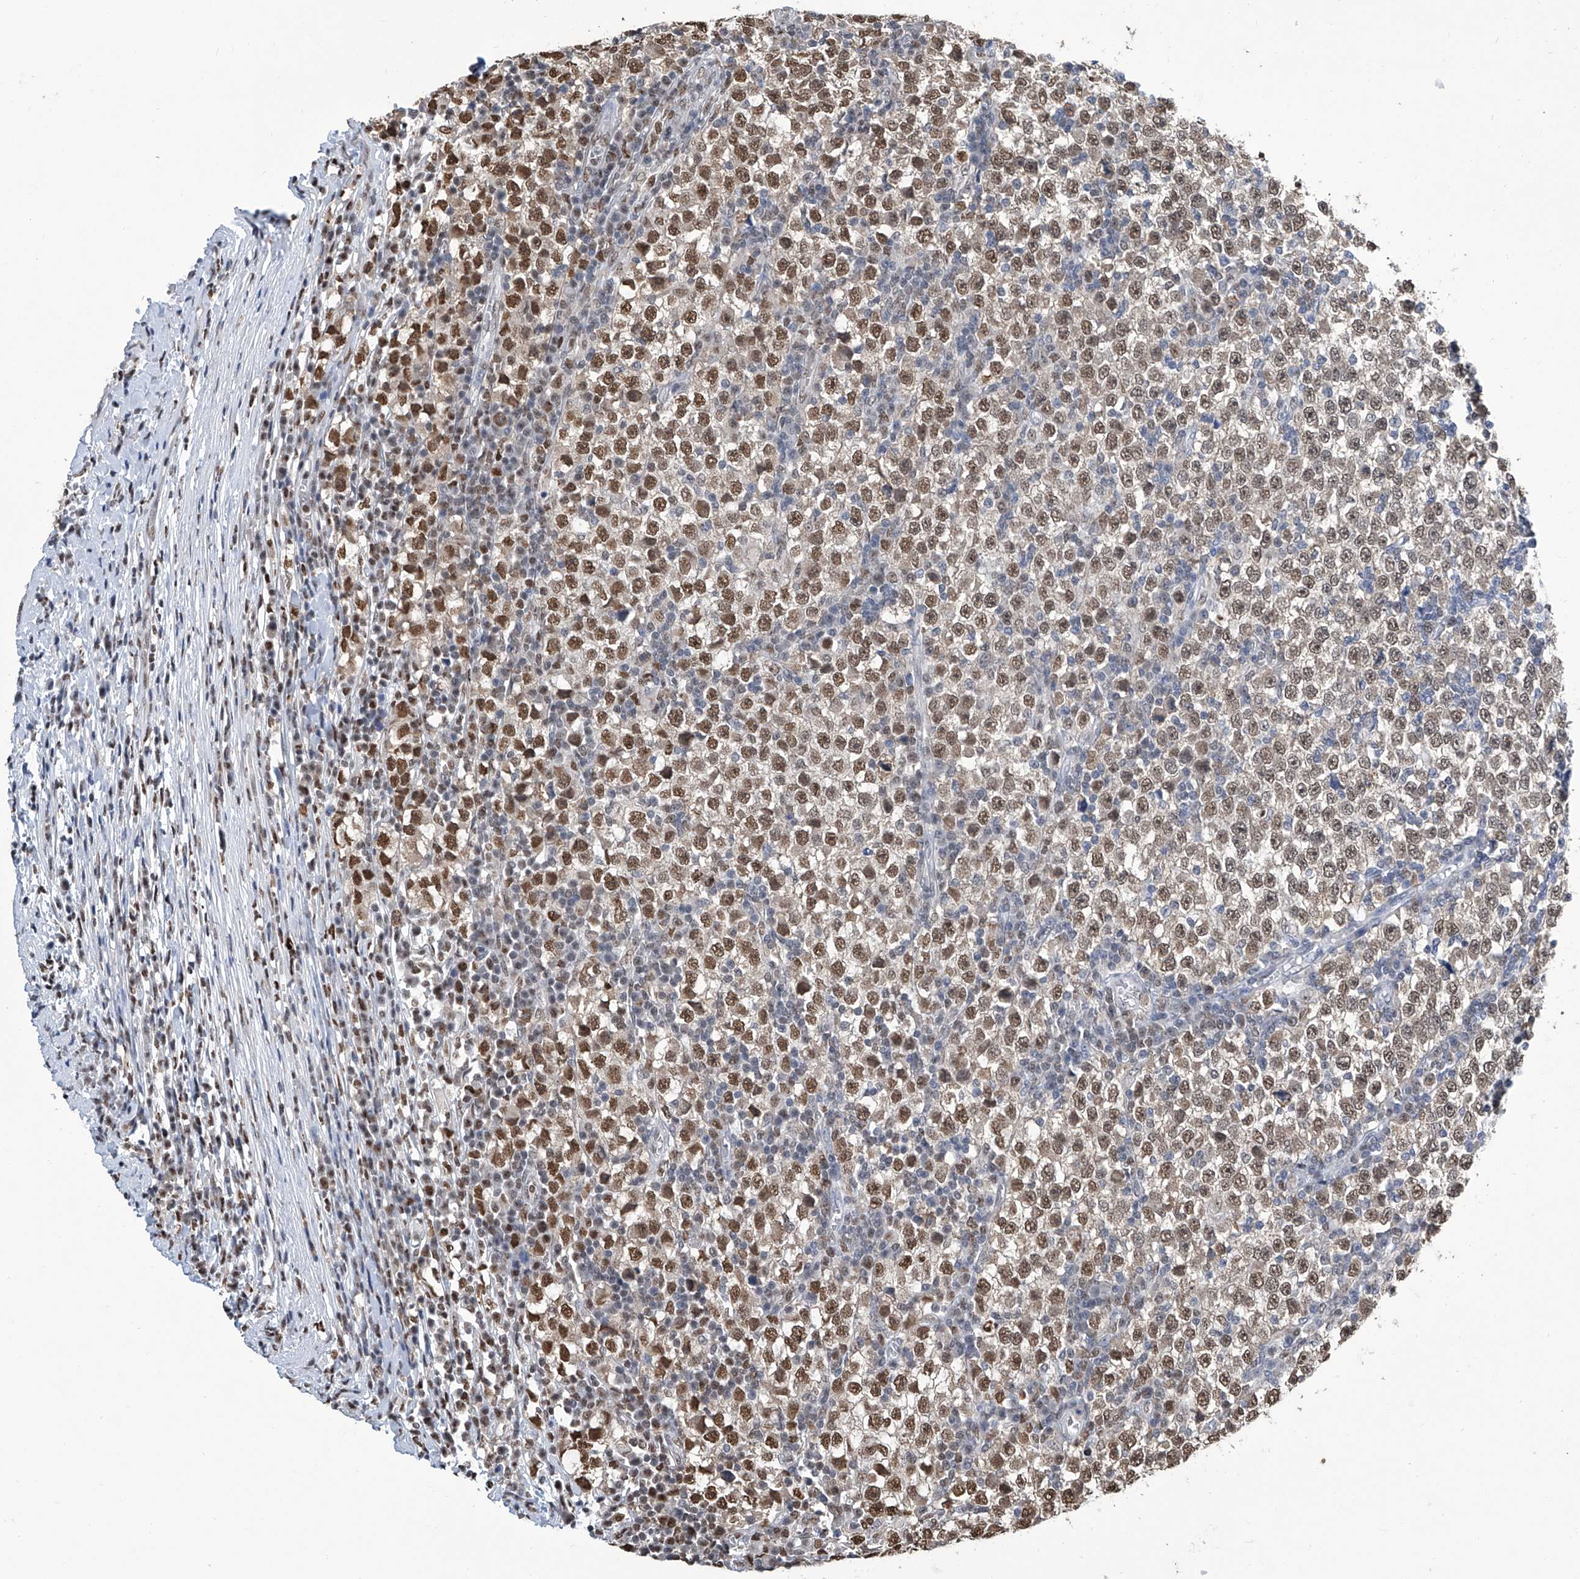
{"staining": {"intensity": "moderate", "quantity": ">75%", "location": "nuclear"}, "tissue": "testis cancer", "cell_type": "Tumor cells", "image_type": "cancer", "snomed": [{"axis": "morphology", "description": "Seminoma, NOS"}, {"axis": "topography", "description": "Testis"}], "caption": "DAB (3,3'-diaminobenzidine) immunohistochemical staining of testis cancer reveals moderate nuclear protein staining in approximately >75% of tumor cells.", "gene": "SREBF2", "patient": {"sex": "male", "age": 65}}